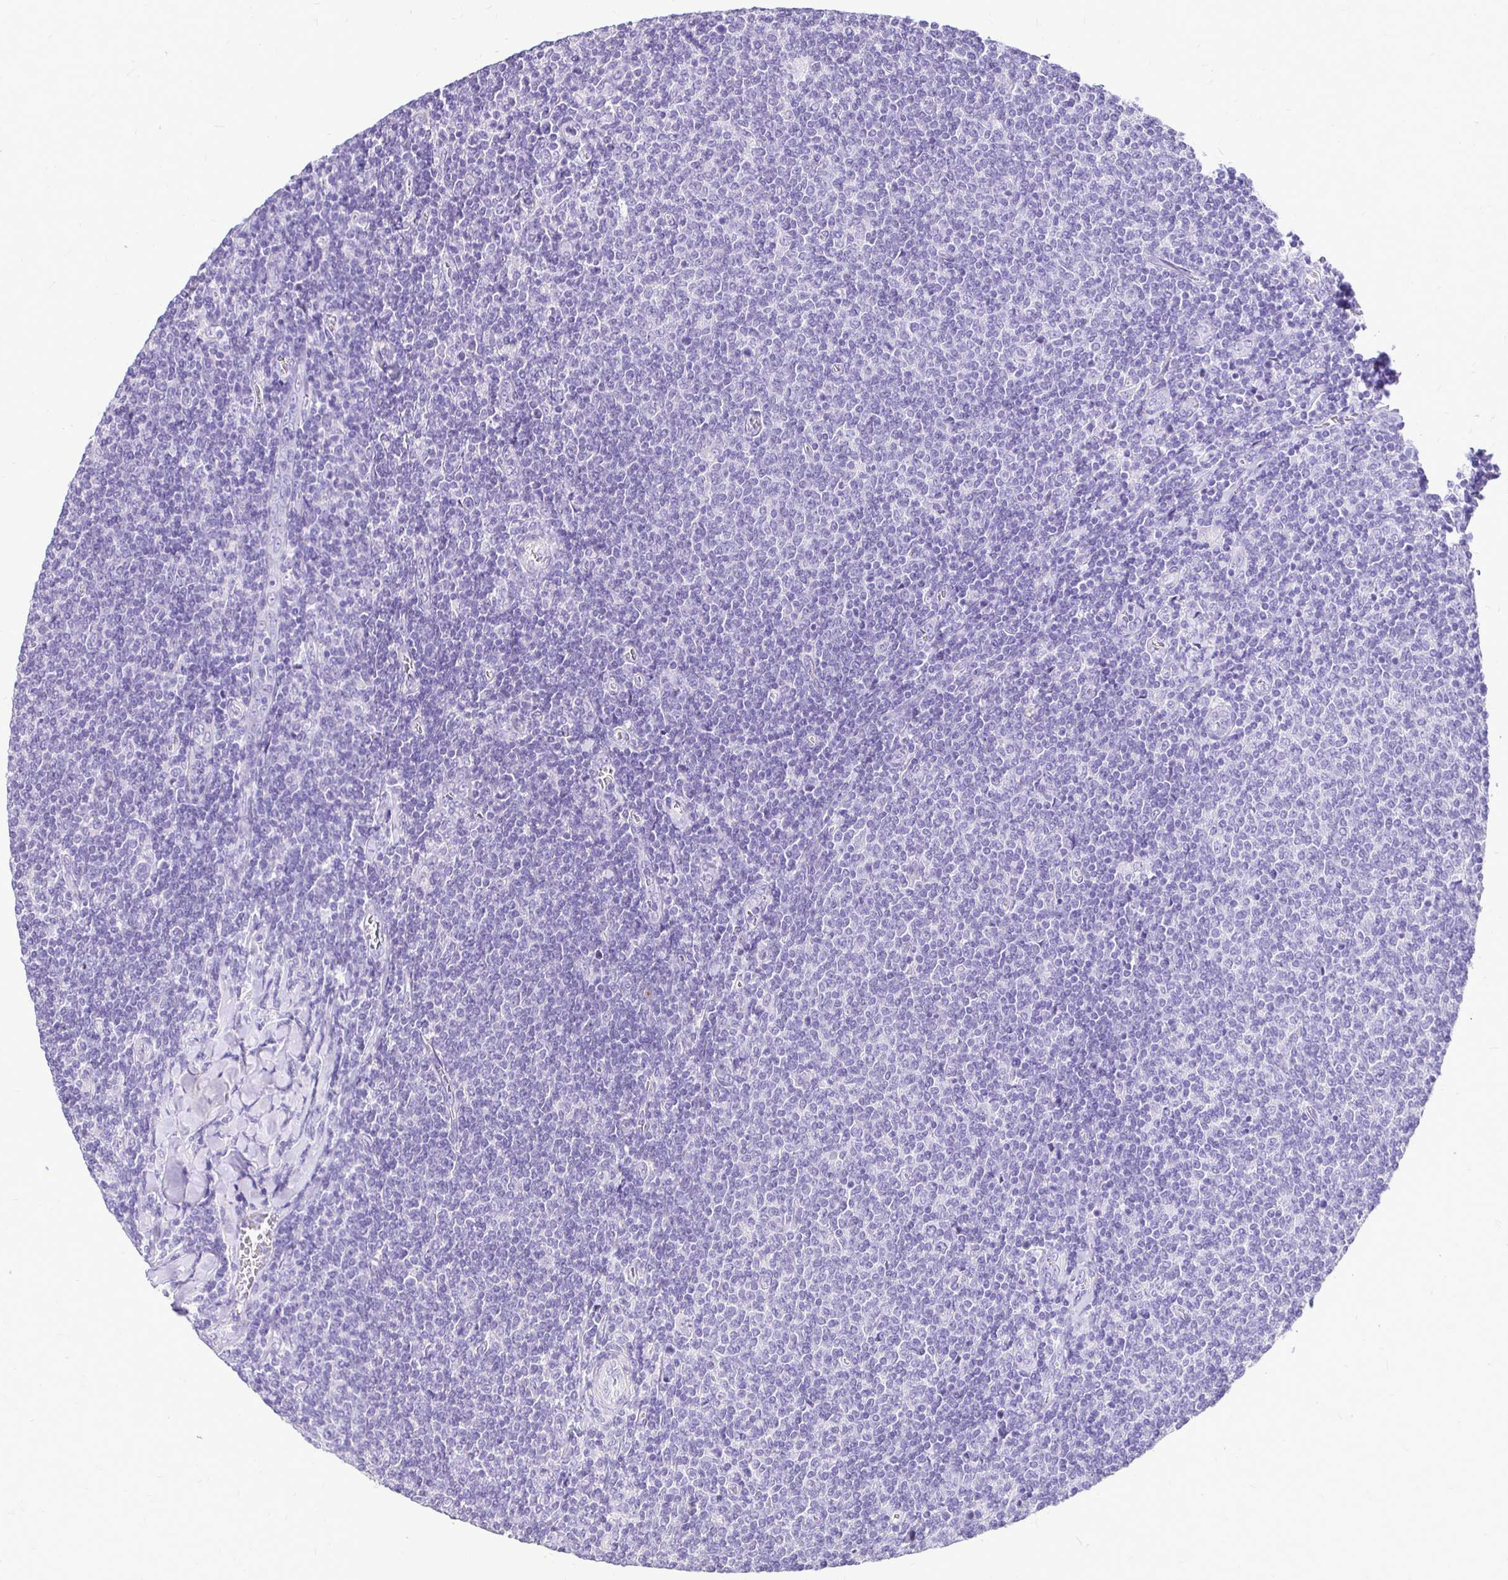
{"staining": {"intensity": "negative", "quantity": "none", "location": "none"}, "tissue": "lymphoma", "cell_type": "Tumor cells", "image_type": "cancer", "snomed": [{"axis": "morphology", "description": "Malignant lymphoma, non-Hodgkin's type, Low grade"}, {"axis": "topography", "description": "Lymph node"}], "caption": "A histopathology image of malignant lymphoma, non-Hodgkin's type (low-grade) stained for a protein demonstrates no brown staining in tumor cells.", "gene": "TAF1D", "patient": {"sex": "male", "age": 52}}